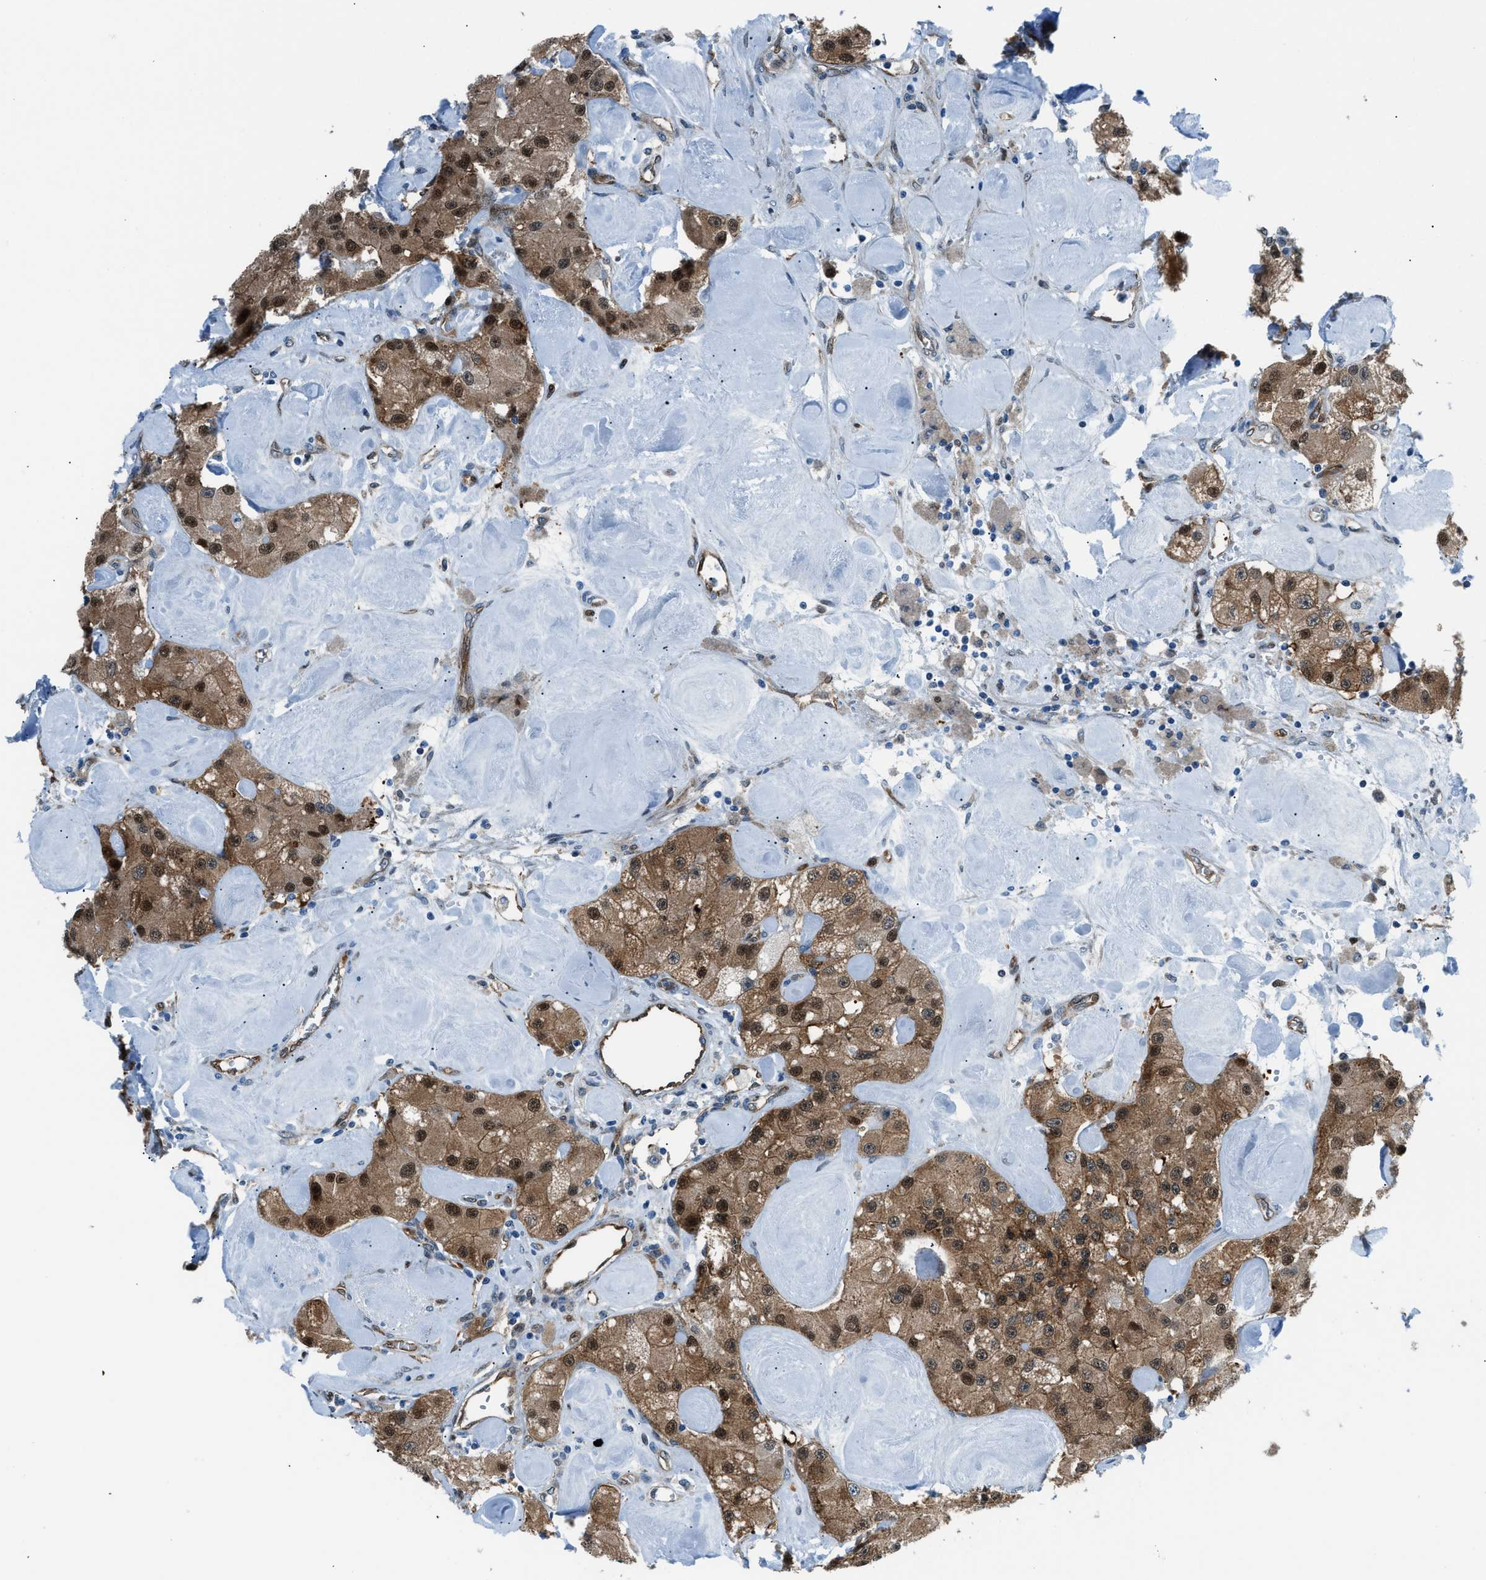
{"staining": {"intensity": "moderate", "quantity": ">75%", "location": "cytoplasmic/membranous,nuclear"}, "tissue": "carcinoid", "cell_type": "Tumor cells", "image_type": "cancer", "snomed": [{"axis": "morphology", "description": "Carcinoid, malignant, NOS"}, {"axis": "topography", "description": "Pancreas"}], "caption": "Brown immunohistochemical staining in human carcinoid displays moderate cytoplasmic/membranous and nuclear staining in approximately >75% of tumor cells. The staining was performed using DAB, with brown indicating positive protein expression. Nuclei are stained blue with hematoxylin.", "gene": "YWHAE", "patient": {"sex": "male", "age": 41}}